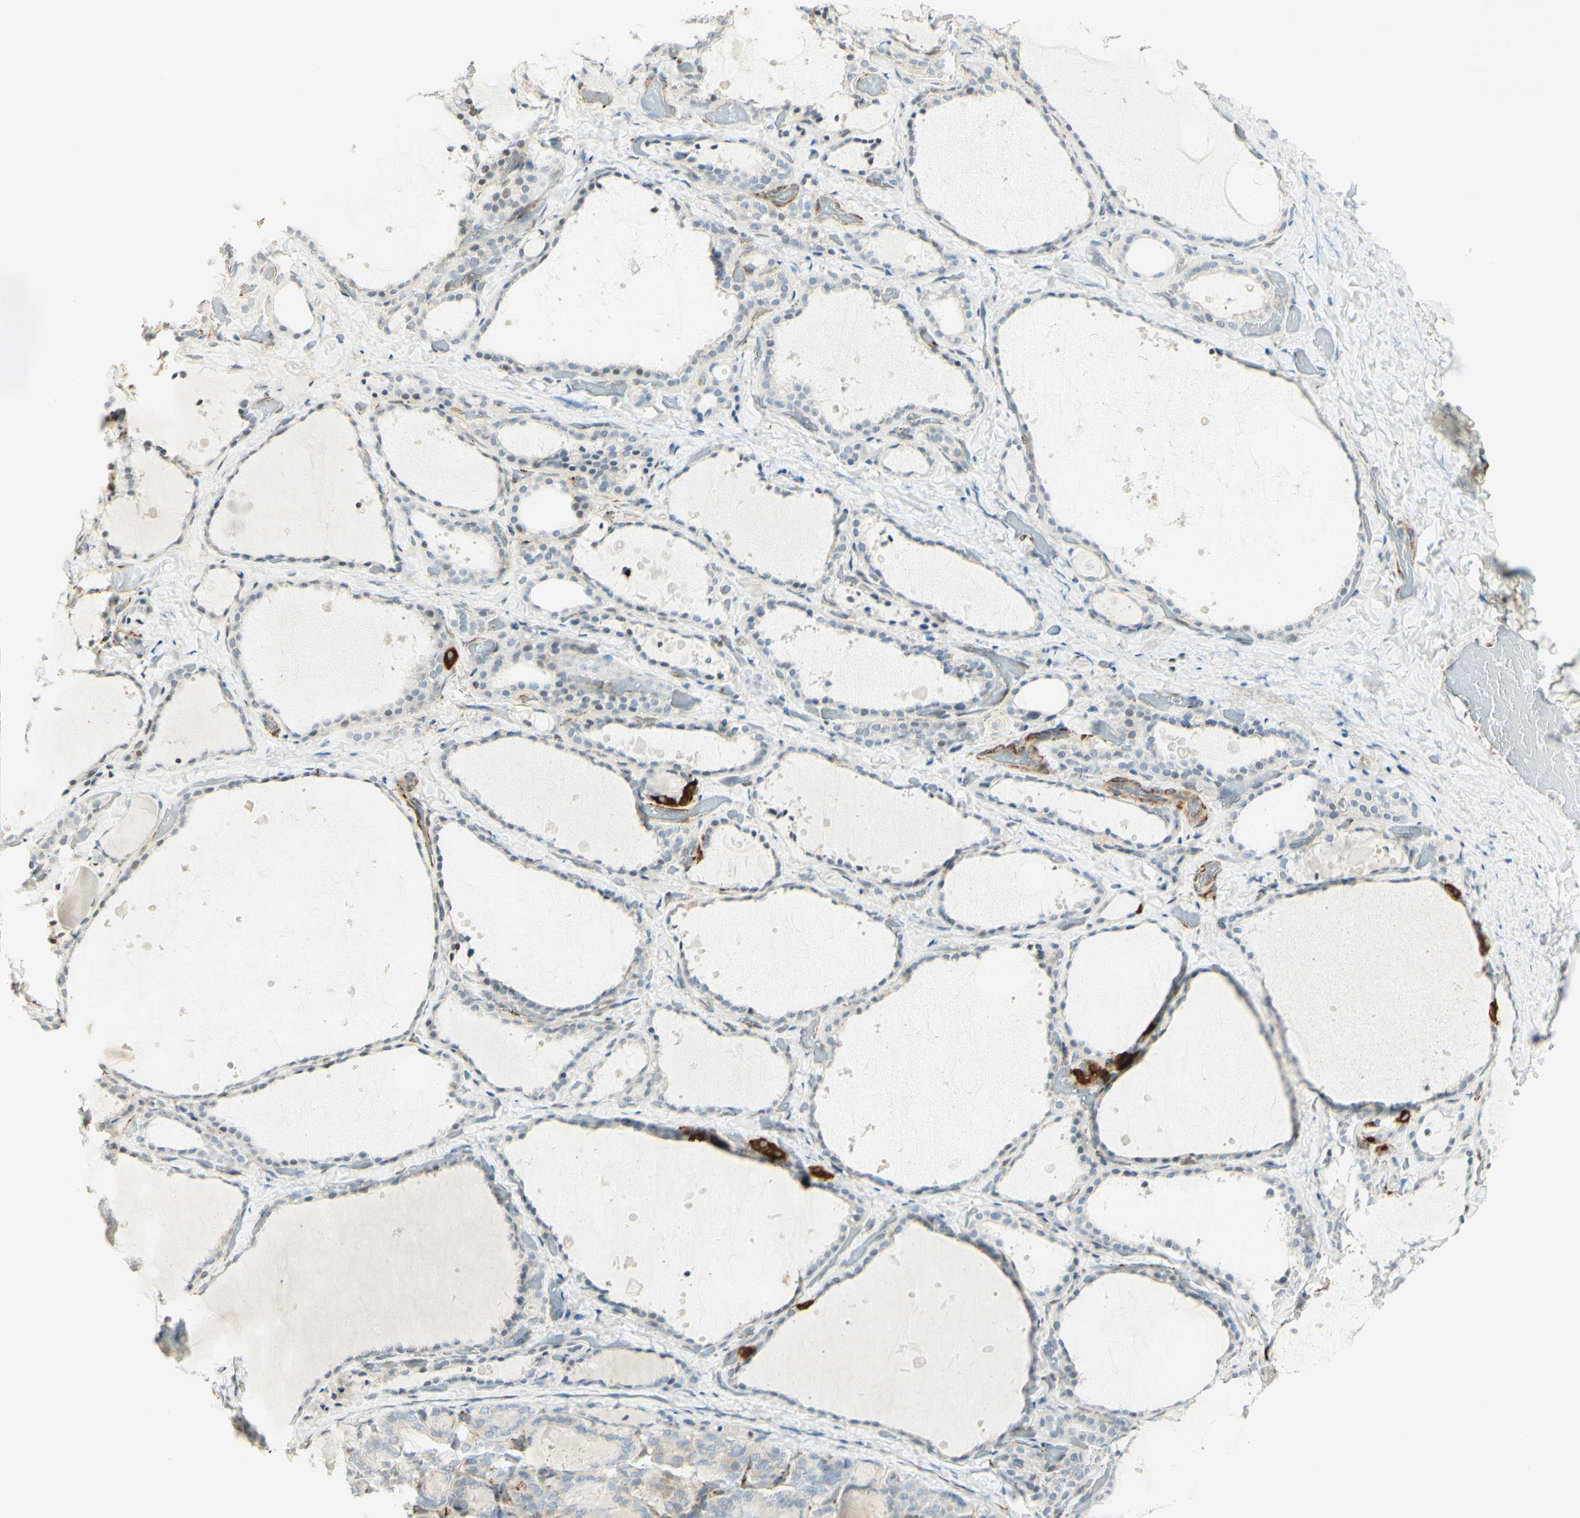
{"staining": {"intensity": "weak", "quantity": "25%-75%", "location": "cytoplasmic/membranous"}, "tissue": "thyroid gland", "cell_type": "Glandular cells", "image_type": "normal", "snomed": [{"axis": "morphology", "description": "Normal tissue, NOS"}, {"axis": "topography", "description": "Thyroid gland"}], "caption": "Immunohistochemical staining of unremarkable human thyroid gland displays weak cytoplasmic/membranous protein staining in about 25%-75% of glandular cells. The protein of interest is shown in brown color, while the nuclei are stained blue.", "gene": "MAP1B", "patient": {"sex": "female", "age": 44}}